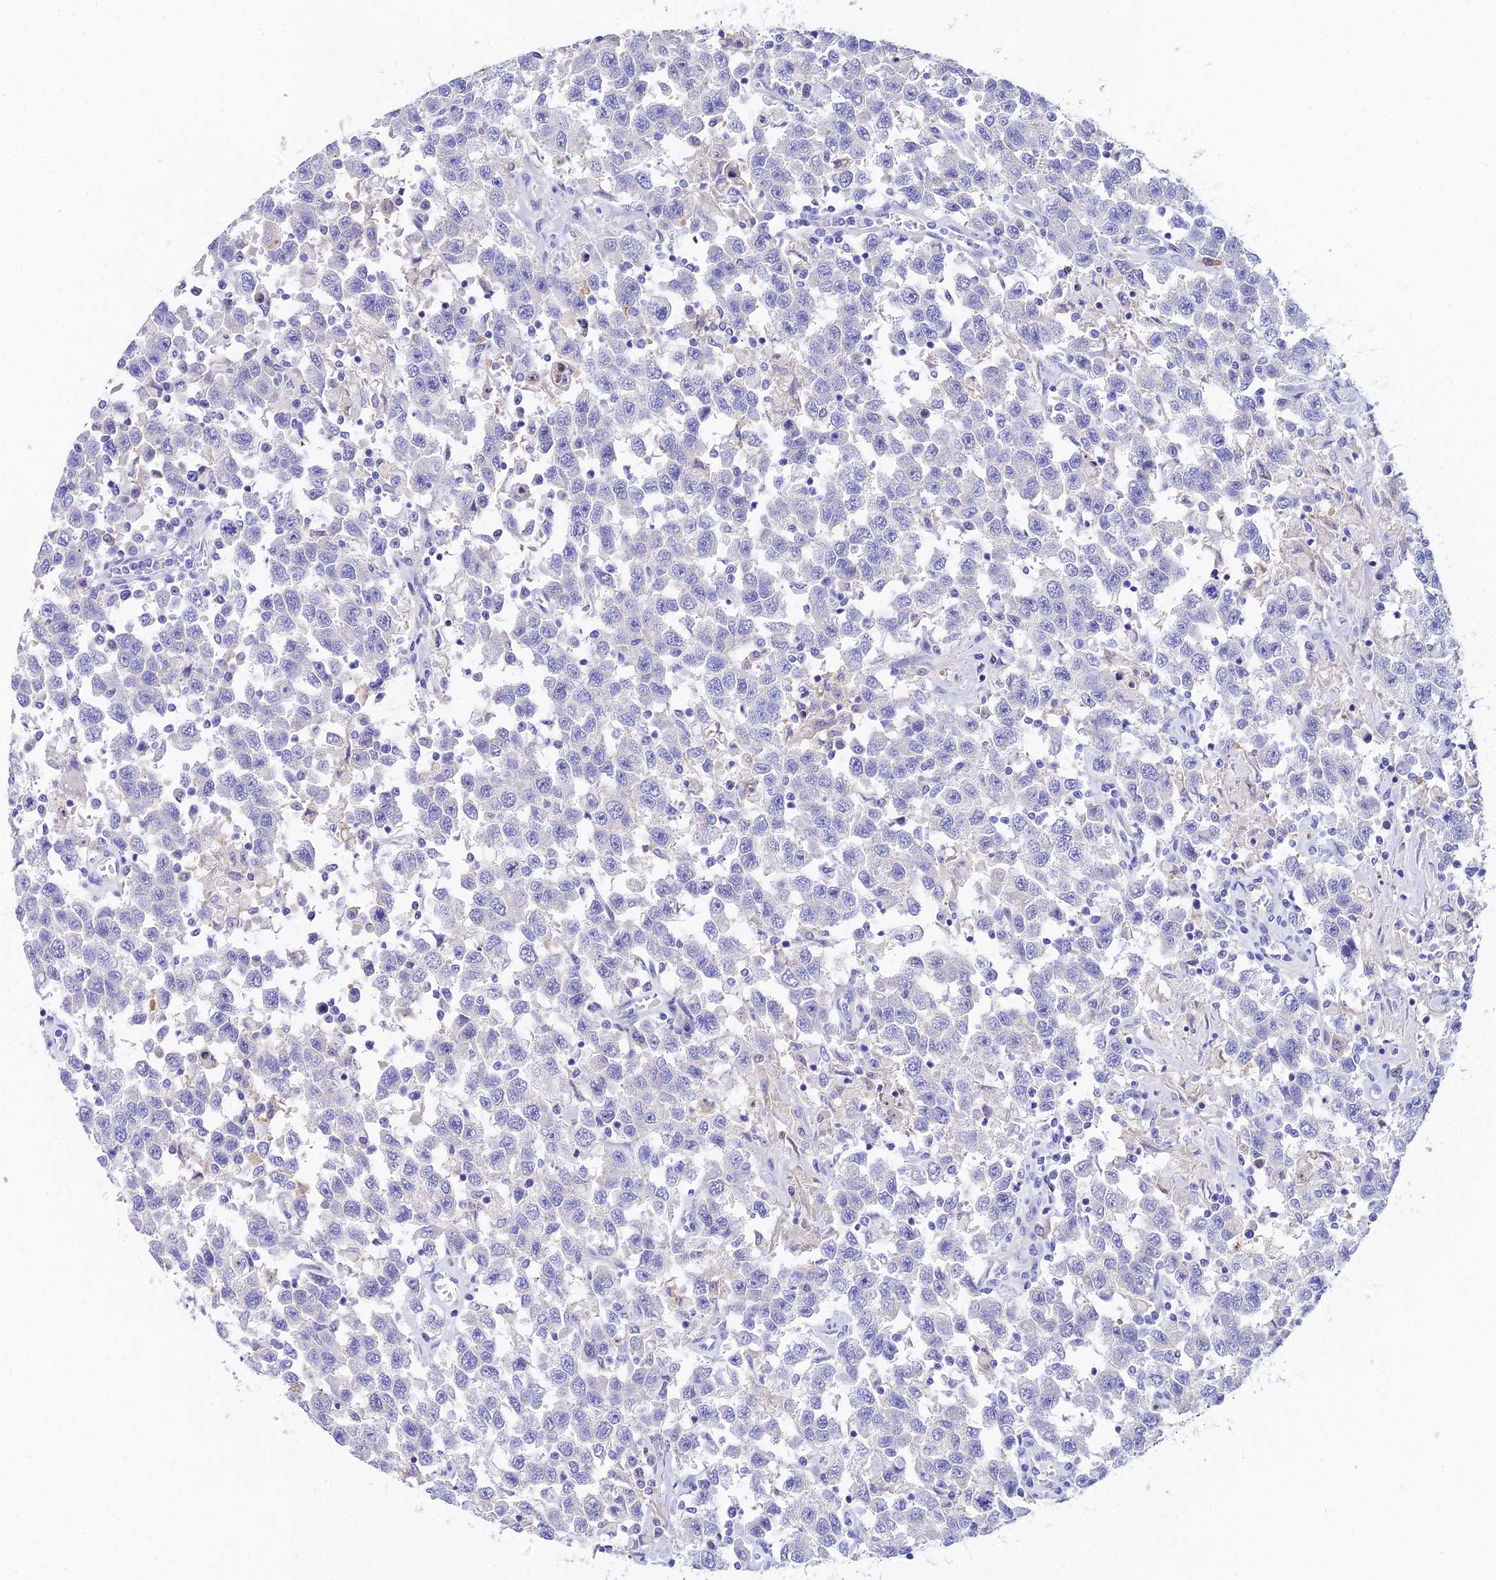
{"staining": {"intensity": "negative", "quantity": "none", "location": "none"}, "tissue": "testis cancer", "cell_type": "Tumor cells", "image_type": "cancer", "snomed": [{"axis": "morphology", "description": "Seminoma, NOS"}, {"axis": "topography", "description": "Testis"}], "caption": "The IHC histopathology image has no significant expression in tumor cells of testis cancer tissue.", "gene": "CEP41", "patient": {"sex": "male", "age": 41}}